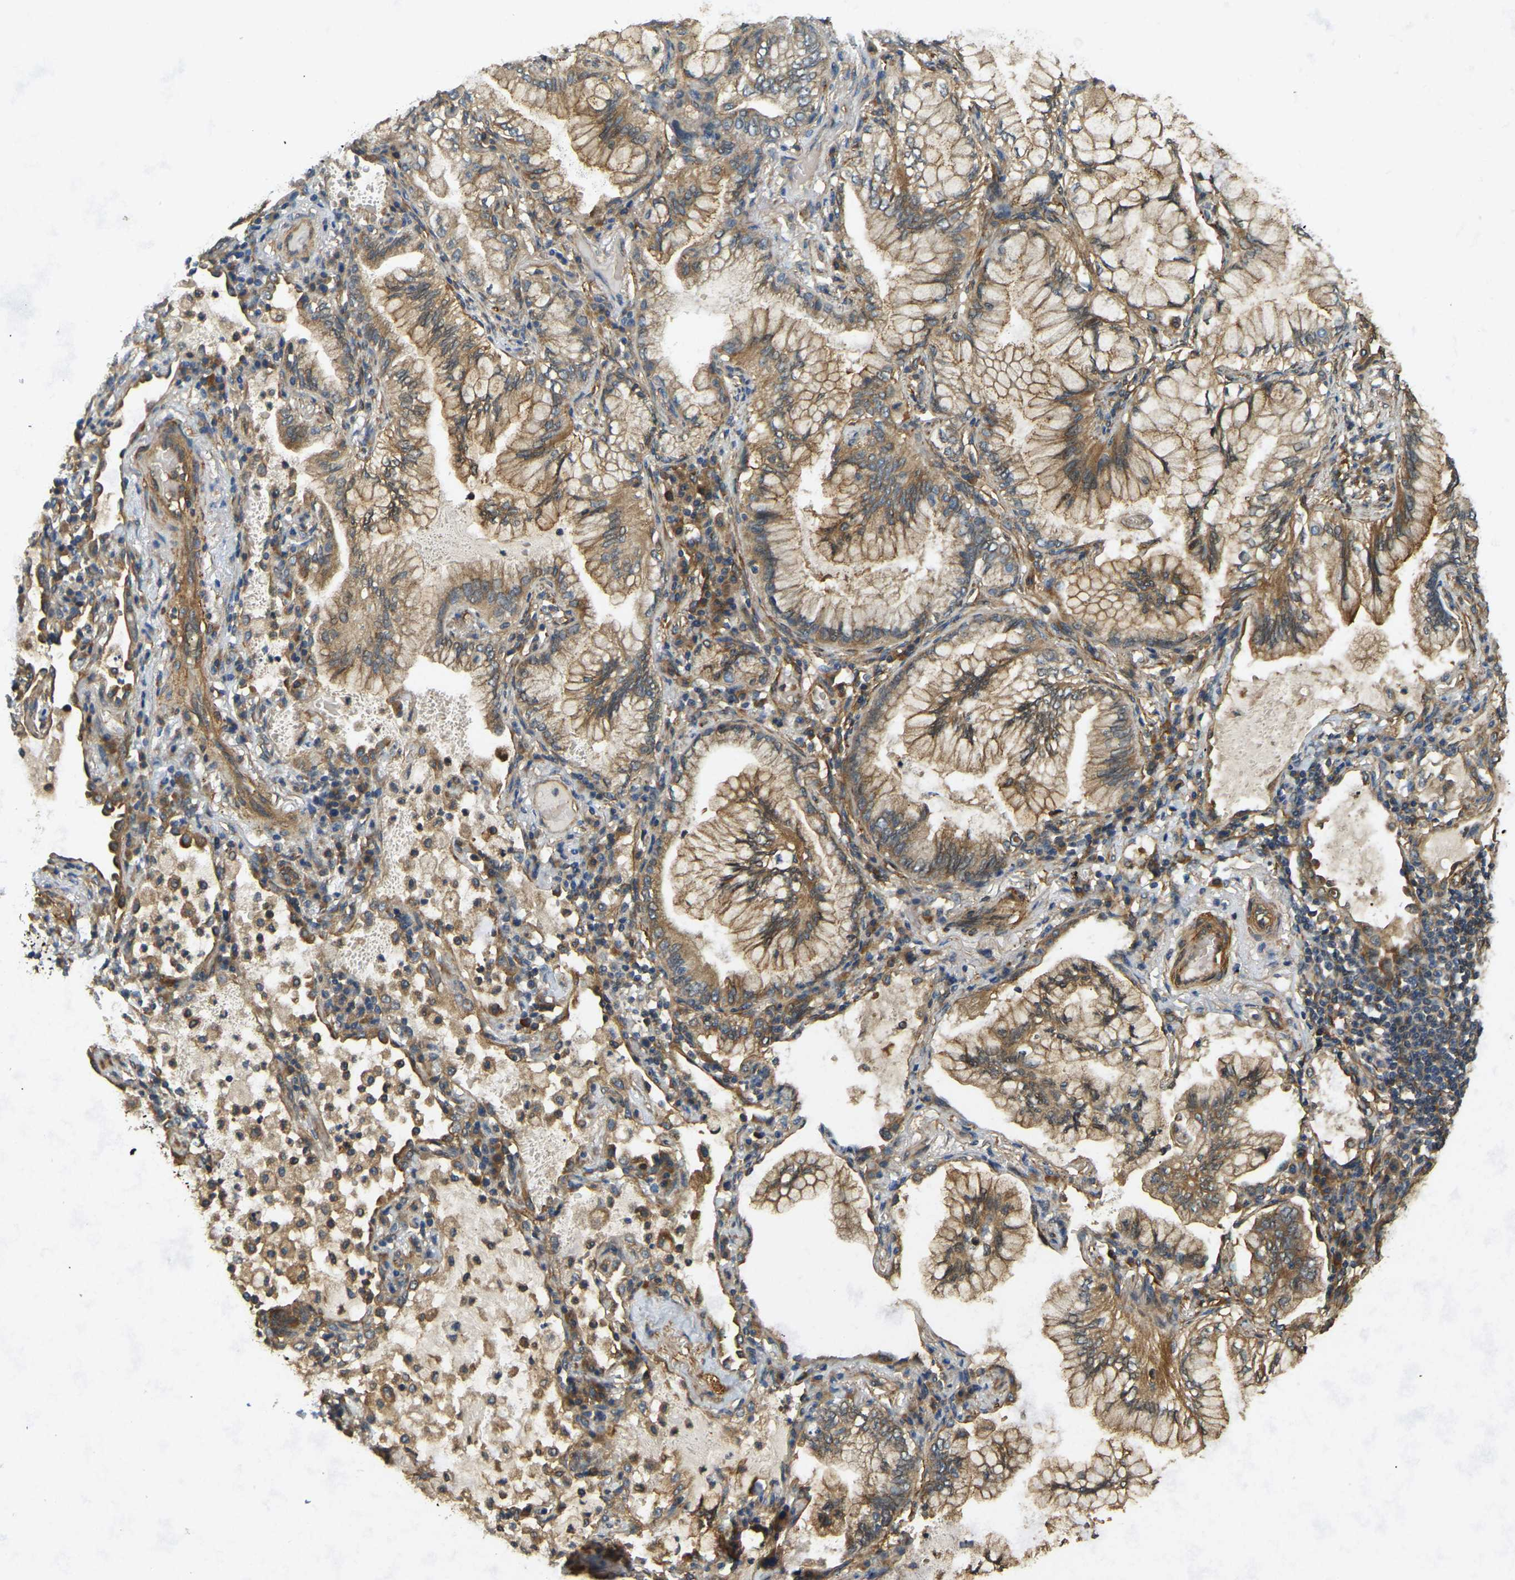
{"staining": {"intensity": "moderate", "quantity": ">75%", "location": "cytoplasmic/membranous"}, "tissue": "lung cancer", "cell_type": "Tumor cells", "image_type": "cancer", "snomed": [{"axis": "morphology", "description": "Adenocarcinoma, NOS"}, {"axis": "topography", "description": "Lung"}], "caption": "This micrograph displays IHC staining of lung adenocarcinoma, with medium moderate cytoplasmic/membranous expression in approximately >75% of tumor cells.", "gene": "ERGIC1", "patient": {"sex": "female", "age": 70}}